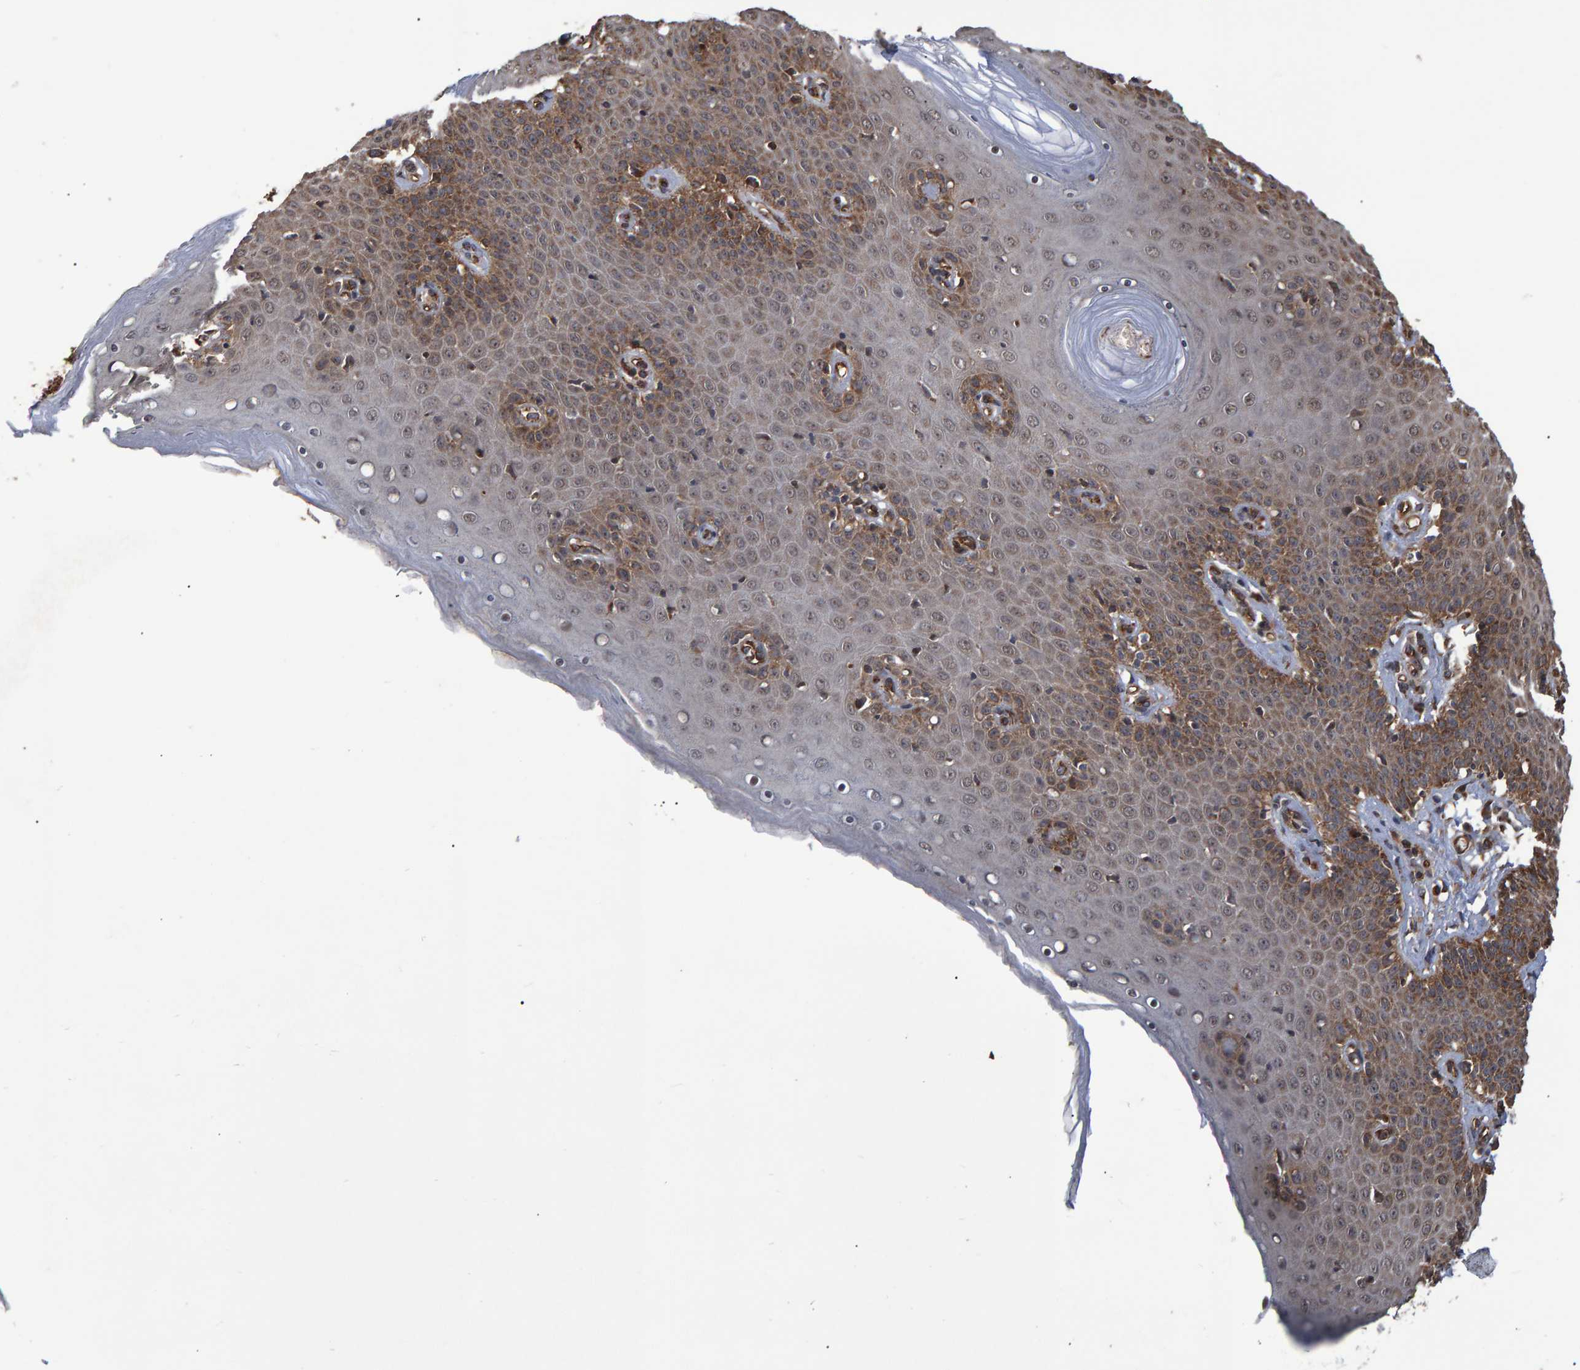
{"staining": {"intensity": "moderate", "quantity": ">75%", "location": "cytoplasmic/membranous,nuclear"}, "tissue": "skin", "cell_type": "Epidermal cells", "image_type": "normal", "snomed": [{"axis": "morphology", "description": "Normal tissue, NOS"}, {"axis": "topography", "description": "Vulva"}], "caption": "An image showing moderate cytoplasmic/membranous,nuclear positivity in about >75% of epidermal cells in unremarkable skin, as visualized by brown immunohistochemical staining.", "gene": "TRIM68", "patient": {"sex": "female", "age": 66}}